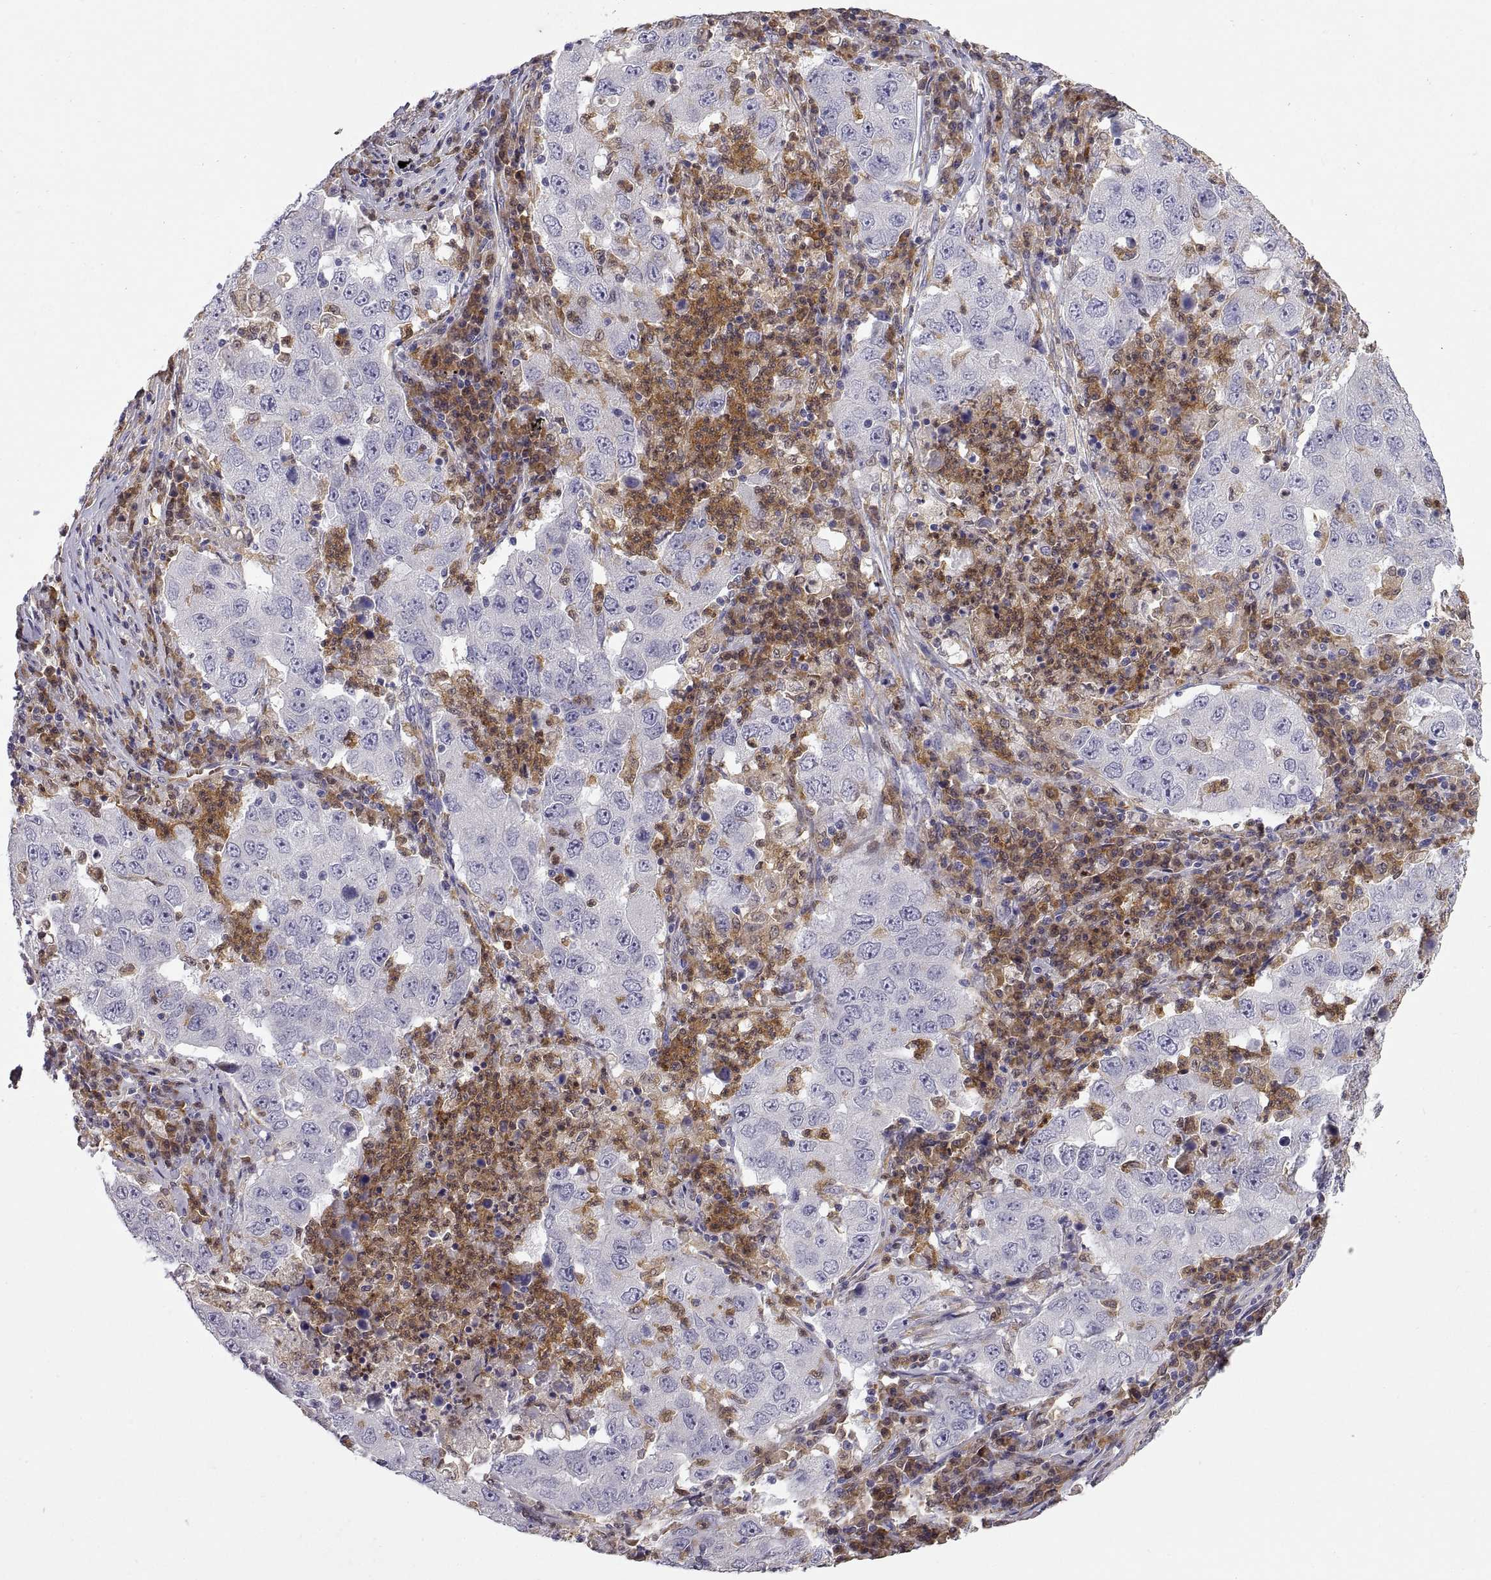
{"staining": {"intensity": "negative", "quantity": "none", "location": "none"}, "tissue": "lung cancer", "cell_type": "Tumor cells", "image_type": "cancer", "snomed": [{"axis": "morphology", "description": "Adenocarcinoma, NOS"}, {"axis": "topography", "description": "Lung"}], "caption": "DAB (3,3'-diaminobenzidine) immunohistochemical staining of human lung cancer exhibits no significant staining in tumor cells.", "gene": "DOK3", "patient": {"sex": "male", "age": 73}}